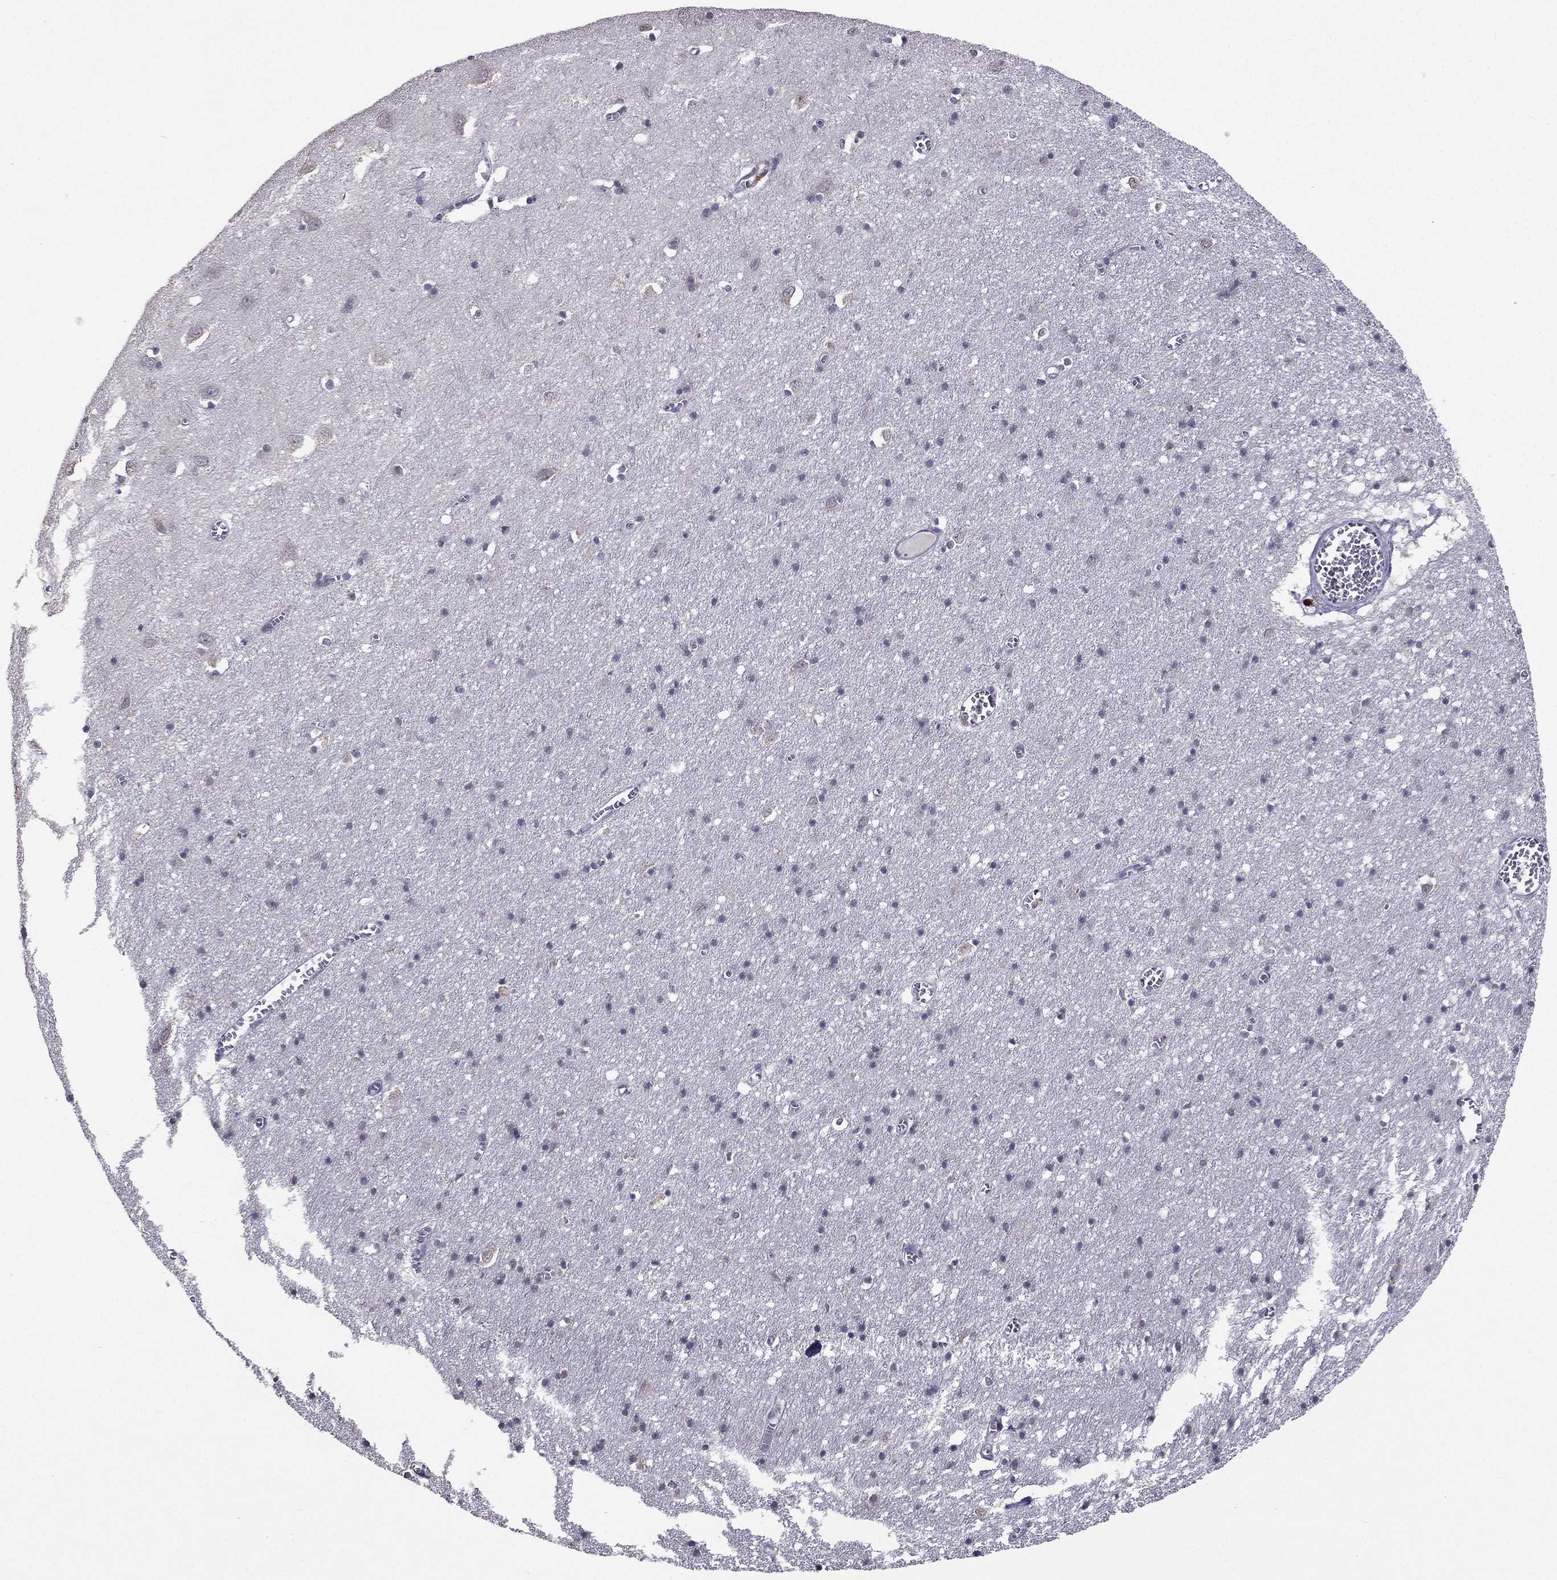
{"staining": {"intensity": "negative", "quantity": "none", "location": "none"}, "tissue": "cerebral cortex", "cell_type": "Endothelial cells", "image_type": "normal", "snomed": [{"axis": "morphology", "description": "Normal tissue, NOS"}, {"axis": "topography", "description": "Cerebral cortex"}], "caption": "Immunohistochemistry histopathology image of benign cerebral cortex: human cerebral cortex stained with DAB (3,3'-diaminobenzidine) shows no significant protein positivity in endothelial cells. Nuclei are stained in blue.", "gene": "ARHGAP11A", "patient": {"sex": "male", "age": 70}}